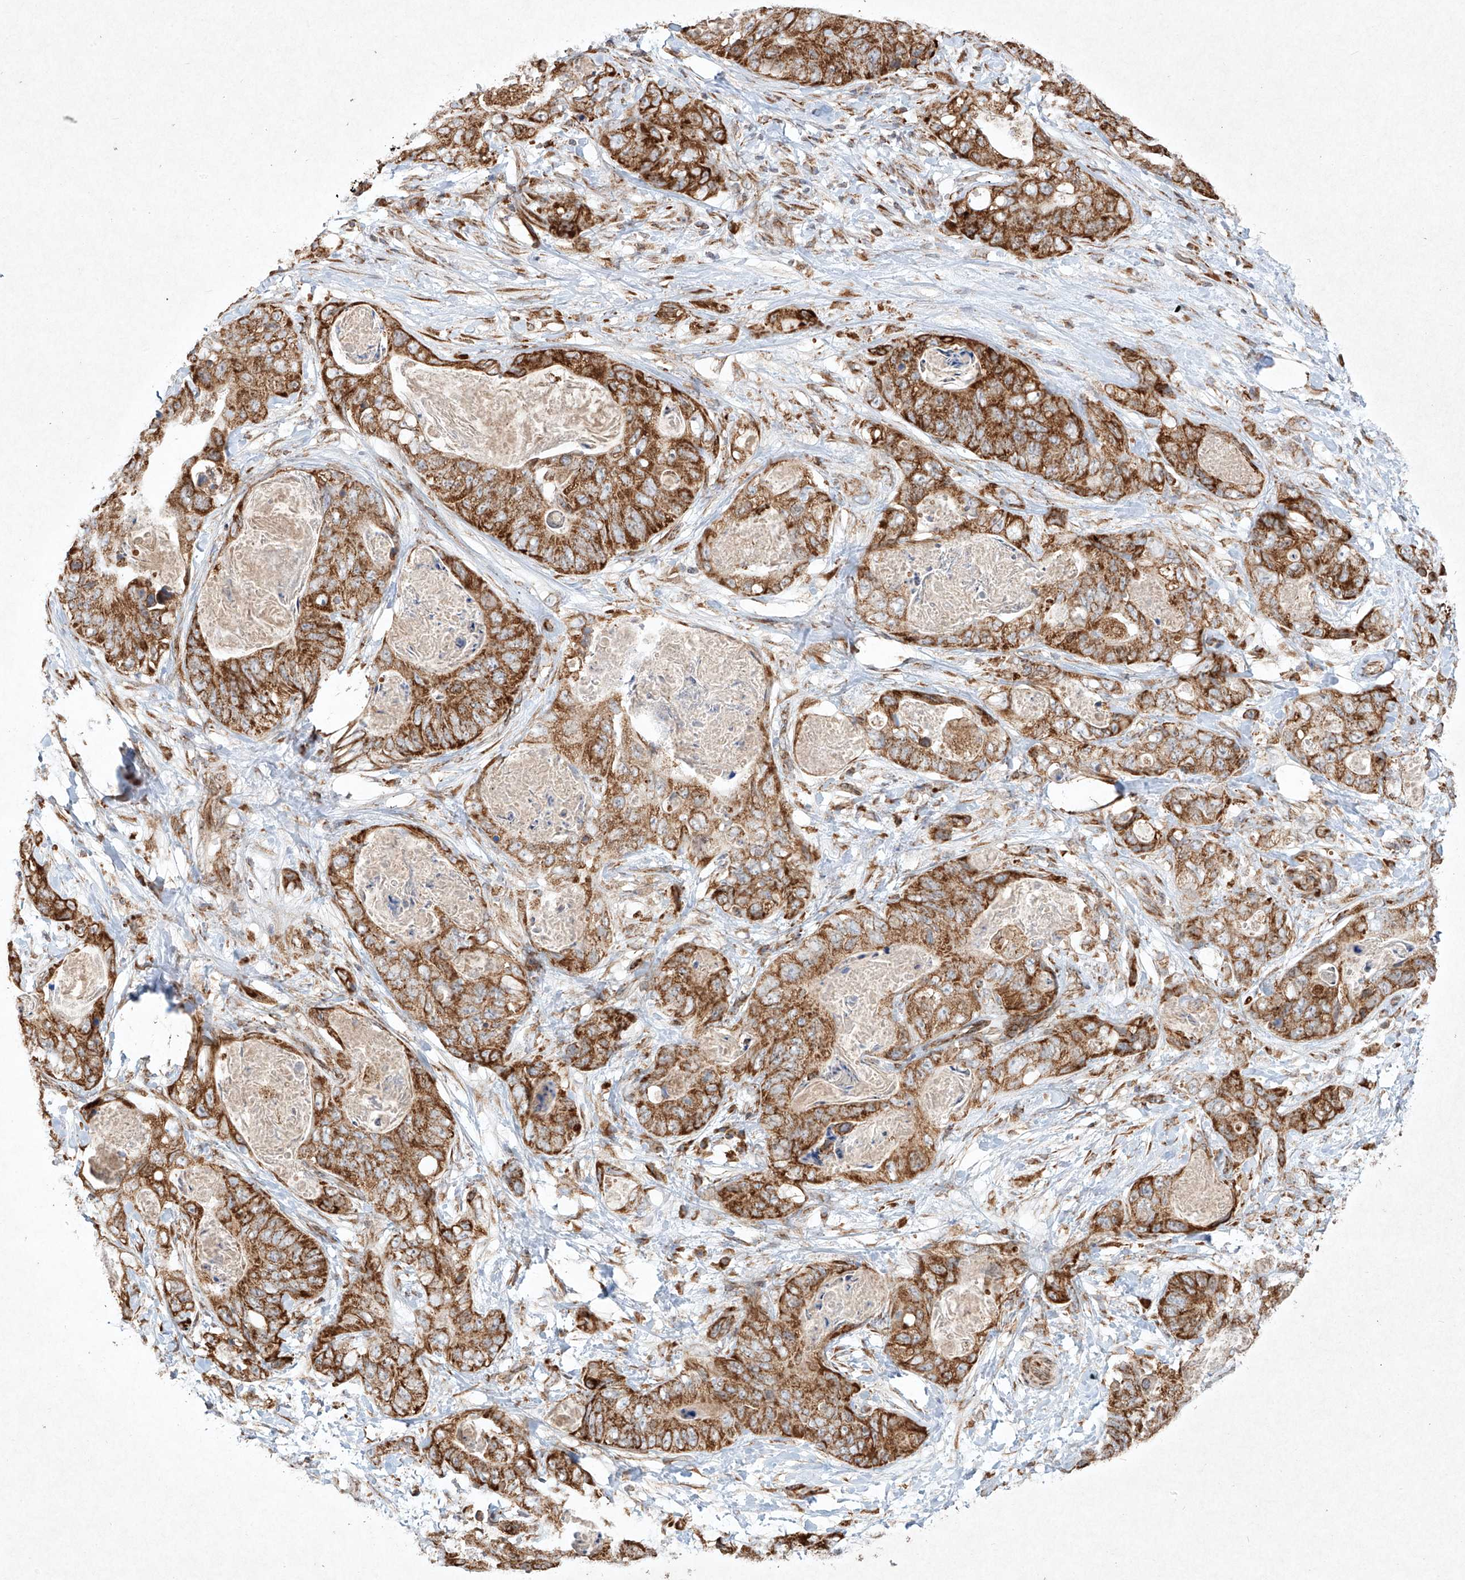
{"staining": {"intensity": "strong", "quantity": ">75%", "location": "cytoplasmic/membranous"}, "tissue": "stomach cancer", "cell_type": "Tumor cells", "image_type": "cancer", "snomed": [{"axis": "morphology", "description": "Adenocarcinoma, NOS"}, {"axis": "topography", "description": "Stomach"}], "caption": "The image demonstrates immunohistochemical staining of stomach cancer. There is strong cytoplasmic/membranous staining is identified in approximately >75% of tumor cells.", "gene": "SEMA3B", "patient": {"sex": "female", "age": 89}}